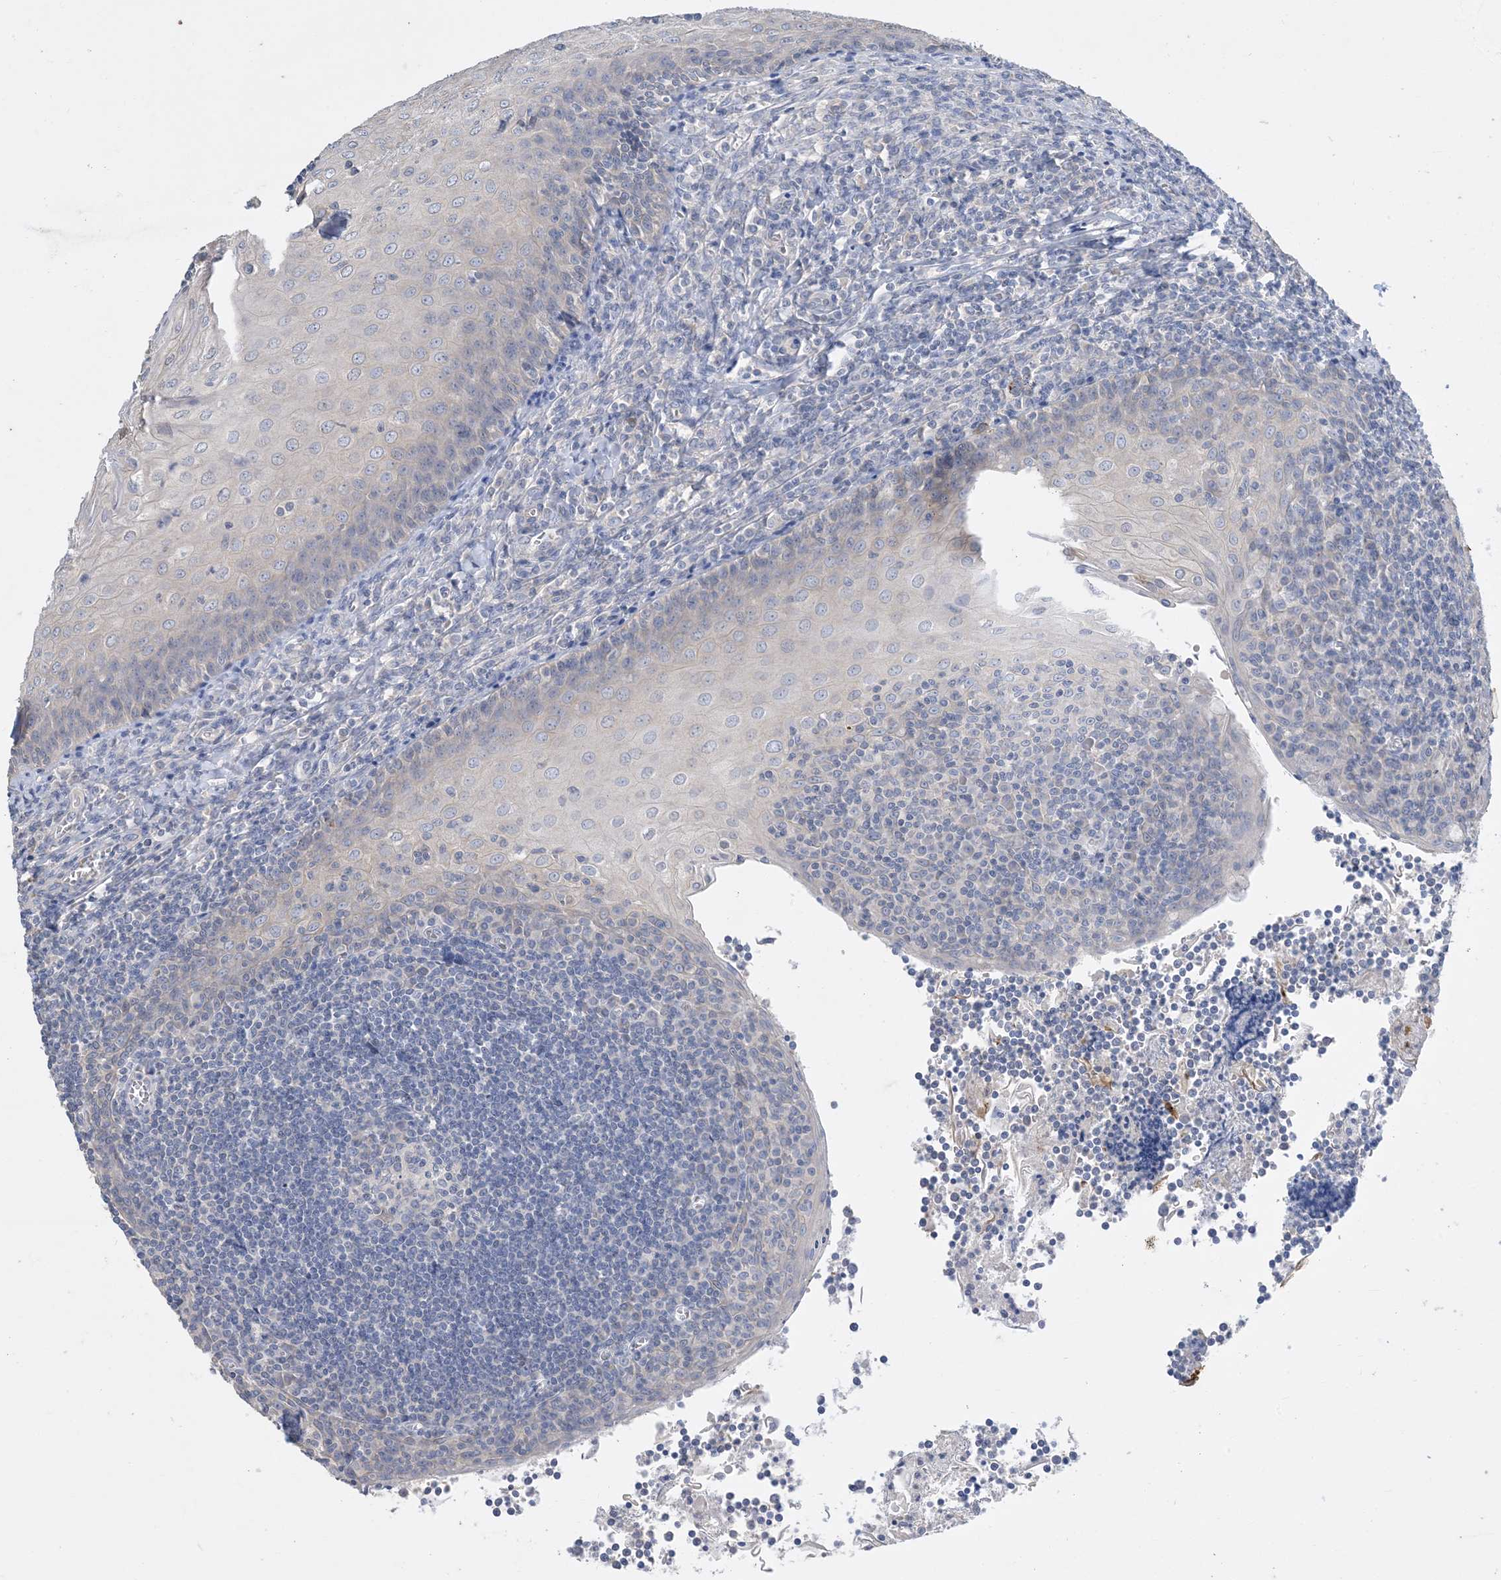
{"staining": {"intensity": "negative", "quantity": "none", "location": "none"}, "tissue": "tonsil", "cell_type": "Germinal center cells", "image_type": "normal", "snomed": [{"axis": "morphology", "description": "Normal tissue, NOS"}, {"axis": "topography", "description": "Tonsil"}], "caption": "Immunohistochemistry micrograph of unremarkable tonsil: tonsil stained with DAB shows no significant protein staining in germinal center cells. (DAB (3,3'-diaminobenzidine) immunohistochemistry visualized using brightfield microscopy, high magnification).", "gene": "KPRP", "patient": {"sex": "male", "age": 27}}